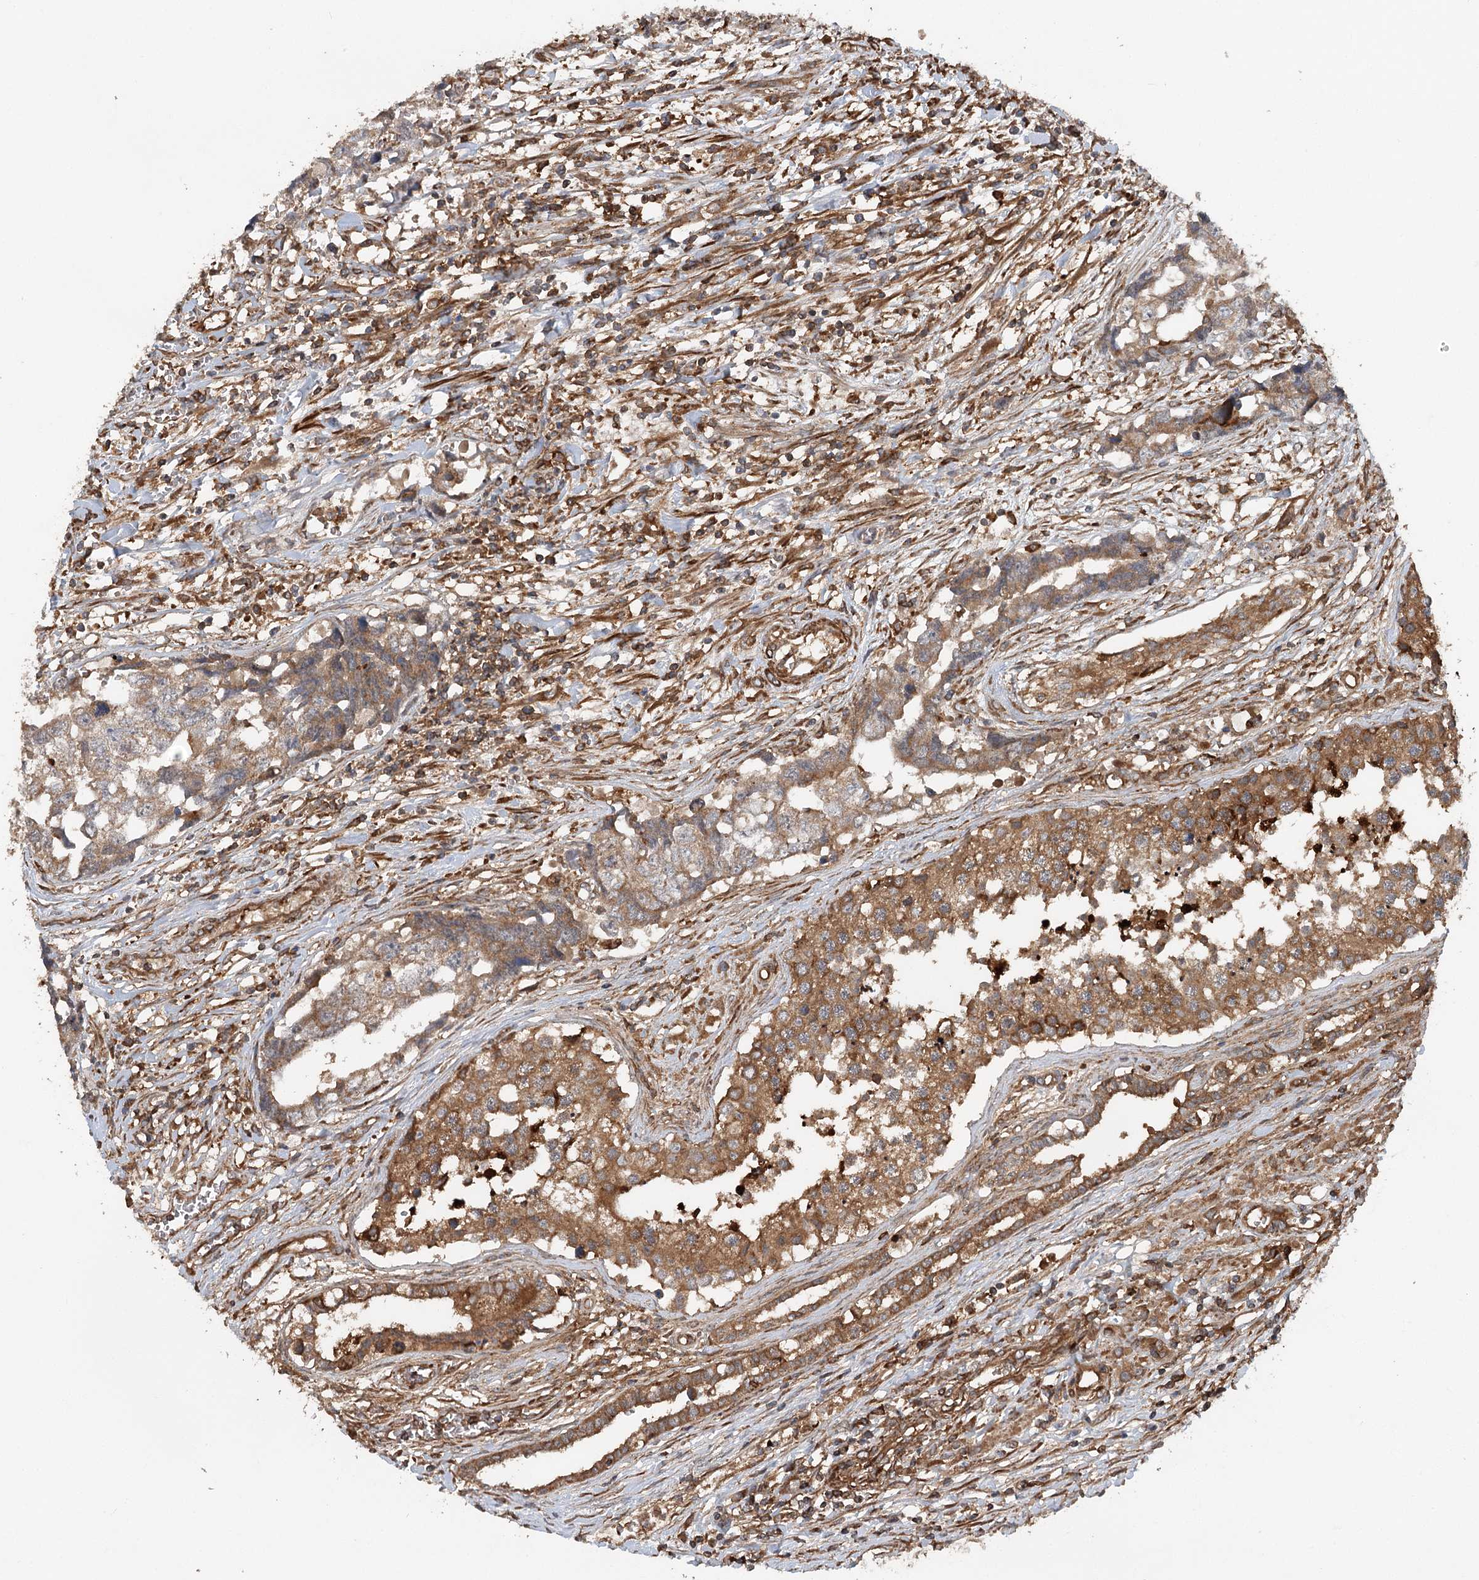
{"staining": {"intensity": "moderate", "quantity": ">75%", "location": "cytoplasmic/membranous"}, "tissue": "testis cancer", "cell_type": "Tumor cells", "image_type": "cancer", "snomed": [{"axis": "morphology", "description": "Carcinoma, Embryonal, NOS"}, {"axis": "topography", "description": "Testis"}], "caption": "A micrograph of testis embryonal carcinoma stained for a protein demonstrates moderate cytoplasmic/membranous brown staining in tumor cells.", "gene": "PAIP2", "patient": {"sex": "male", "age": 31}}